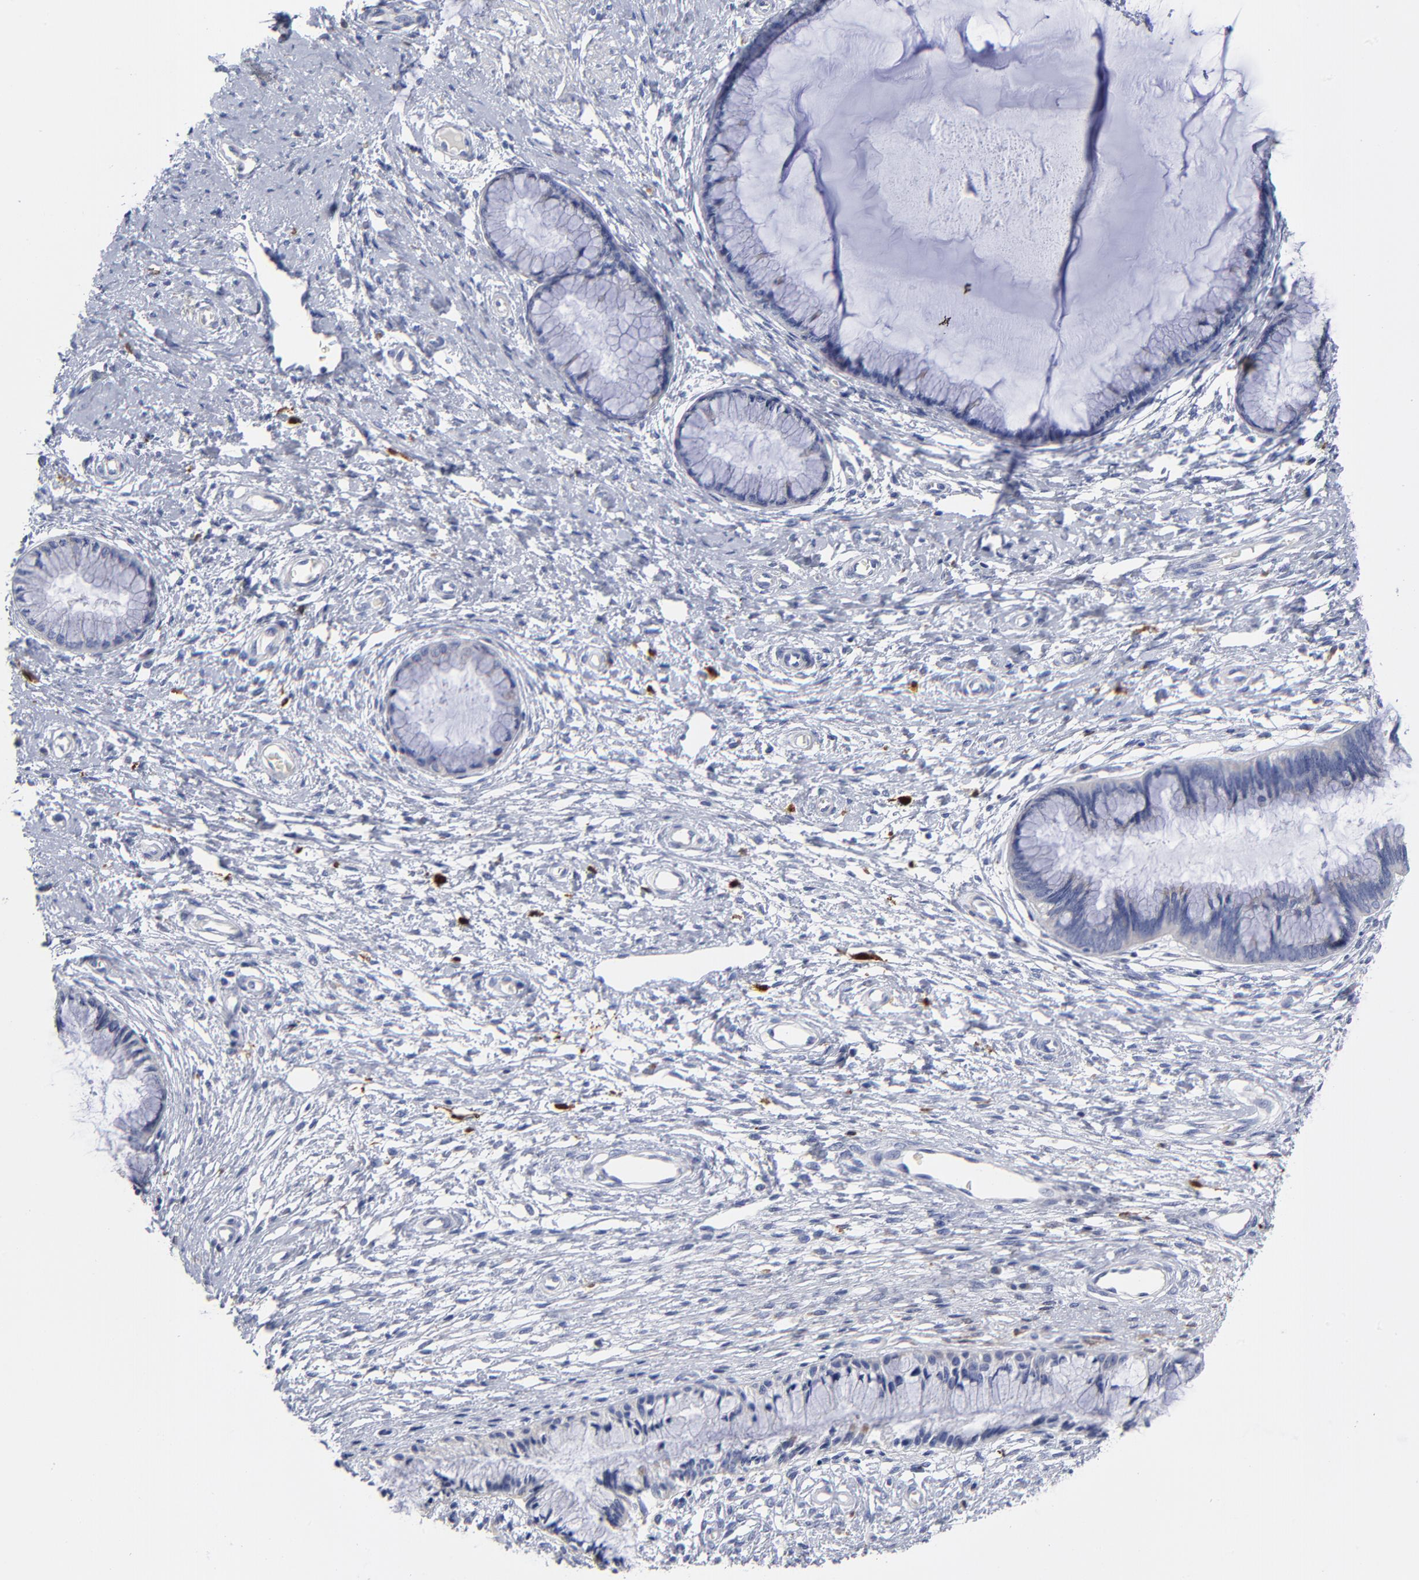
{"staining": {"intensity": "negative", "quantity": "none", "location": "none"}, "tissue": "cervix", "cell_type": "Glandular cells", "image_type": "normal", "snomed": [{"axis": "morphology", "description": "Normal tissue, NOS"}, {"axis": "topography", "description": "Cervix"}], "caption": "Immunohistochemistry histopathology image of unremarkable cervix: cervix stained with DAB reveals no significant protein positivity in glandular cells. The staining was performed using DAB (3,3'-diaminobenzidine) to visualize the protein expression in brown, while the nuclei were stained in blue with hematoxylin (Magnification: 20x).", "gene": "PTP4A1", "patient": {"sex": "female", "age": 27}}